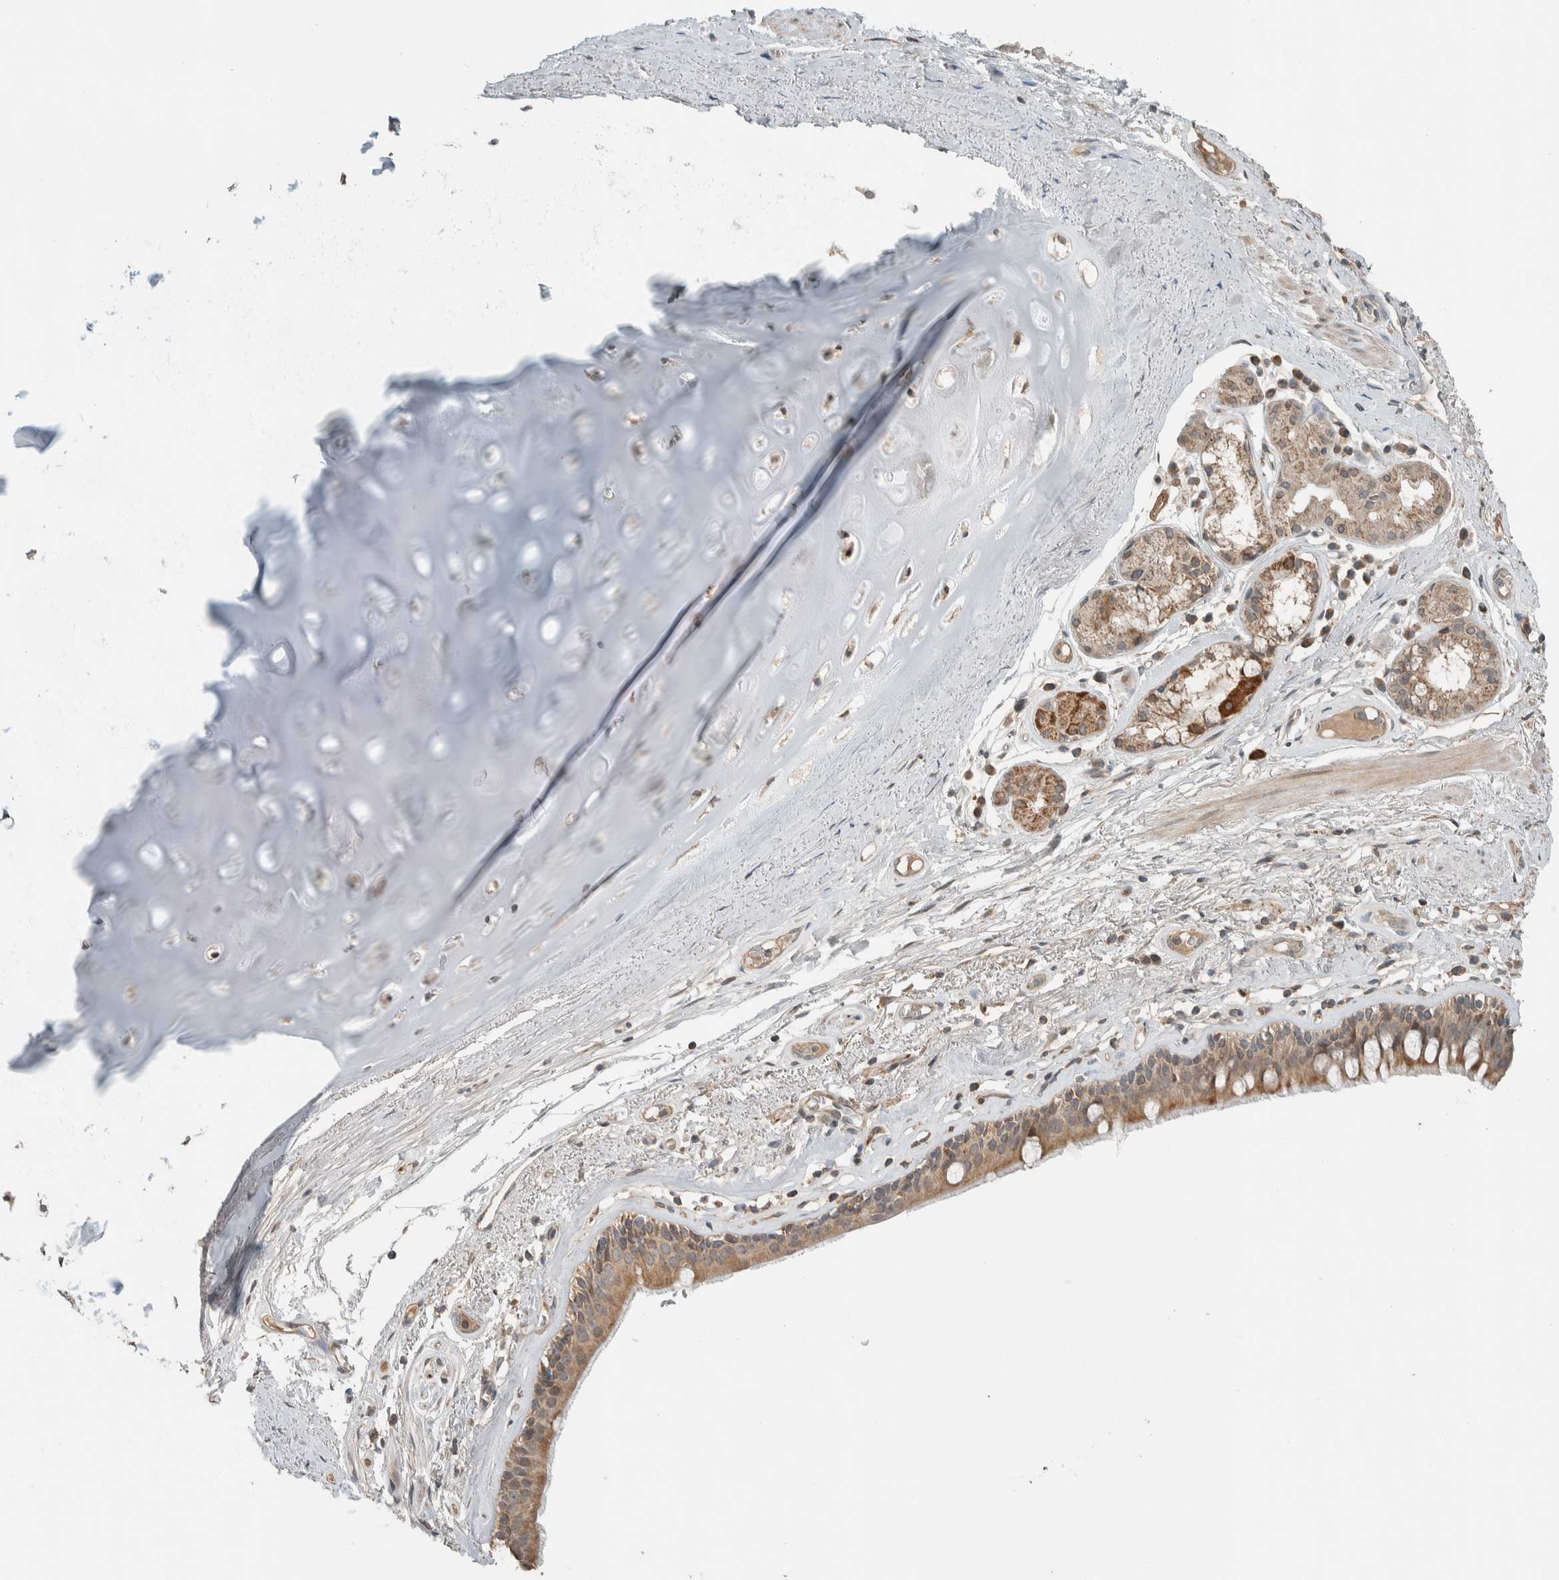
{"staining": {"intensity": "moderate", "quantity": ">75%", "location": "cytoplasmic/membranous"}, "tissue": "bronchus", "cell_type": "Respiratory epithelial cells", "image_type": "normal", "snomed": [{"axis": "morphology", "description": "Normal tissue, NOS"}, {"axis": "topography", "description": "Cartilage tissue"}], "caption": "Bronchus was stained to show a protein in brown. There is medium levels of moderate cytoplasmic/membranous staining in about >75% of respiratory epithelial cells. The staining was performed using DAB to visualize the protein expression in brown, while the nuclei were stained in blue with hematoxylin (Magnification: 20x).", "gene": "NBR1", "patient": {"sex": "female", "age": 63}}